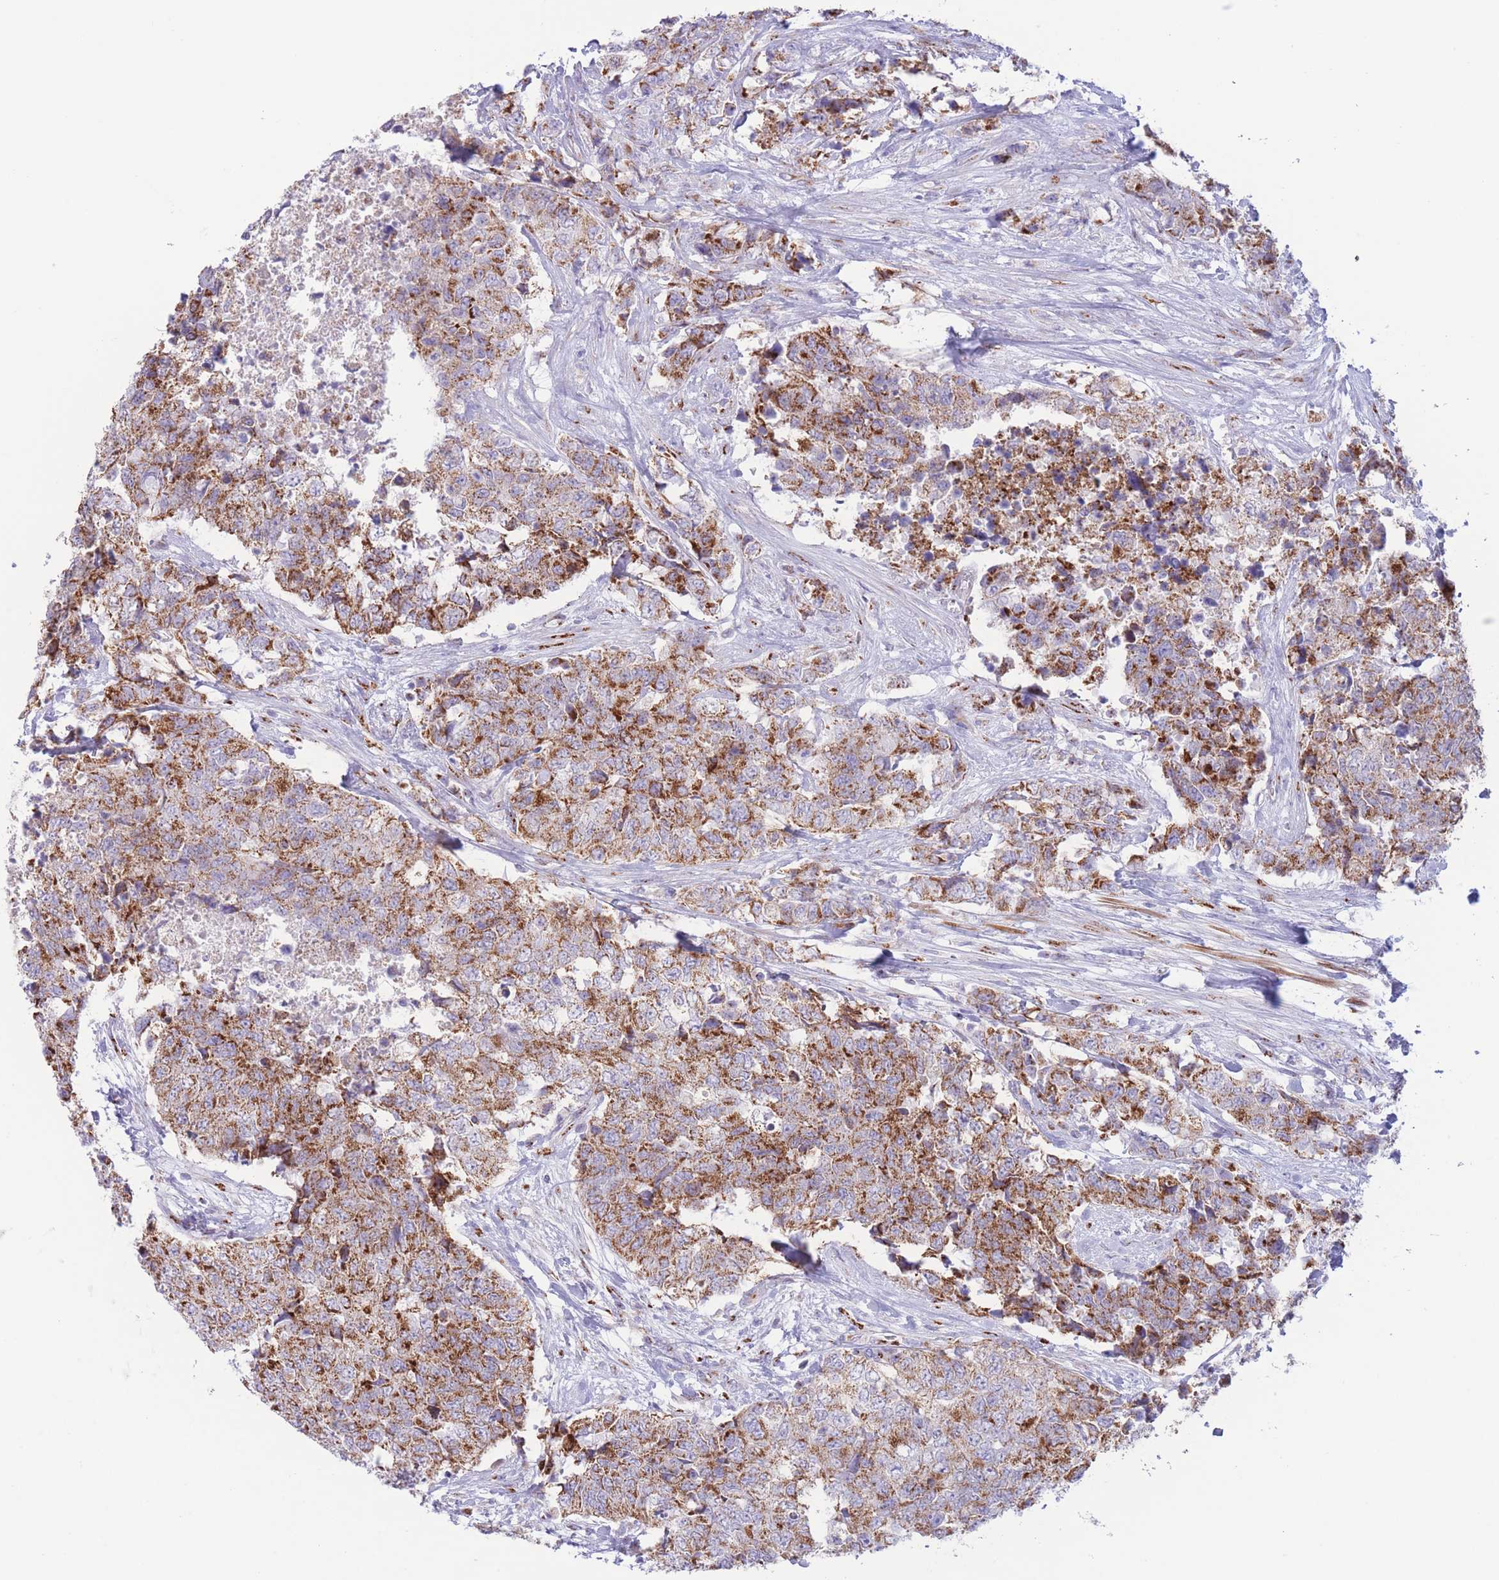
{"staining": {"intensity": "strong", "quantity": ">75%", "location": "cytoplasmic/membranous"}, "tissue": "urothelial cancer", "cell_type": "Tumor cells", "image_type": "cancer", "snomed": [{"axis": "morphology", "description": "Urothelial carcinoma, High grade"}, {"axis": "topography", "description": "Urinary bladder"}], "caption": "Immunohistochemical staining of urothelial cancer shows high levels of strong cytoplasmic/membranous staining in approximately >75% of tumor cells. (DAB (3,3'-diaminobenzidine) IHC with brightfield microscopy, high magnification).", "gene": "MPND", "patient": {"sex": "female", "age": 78}}